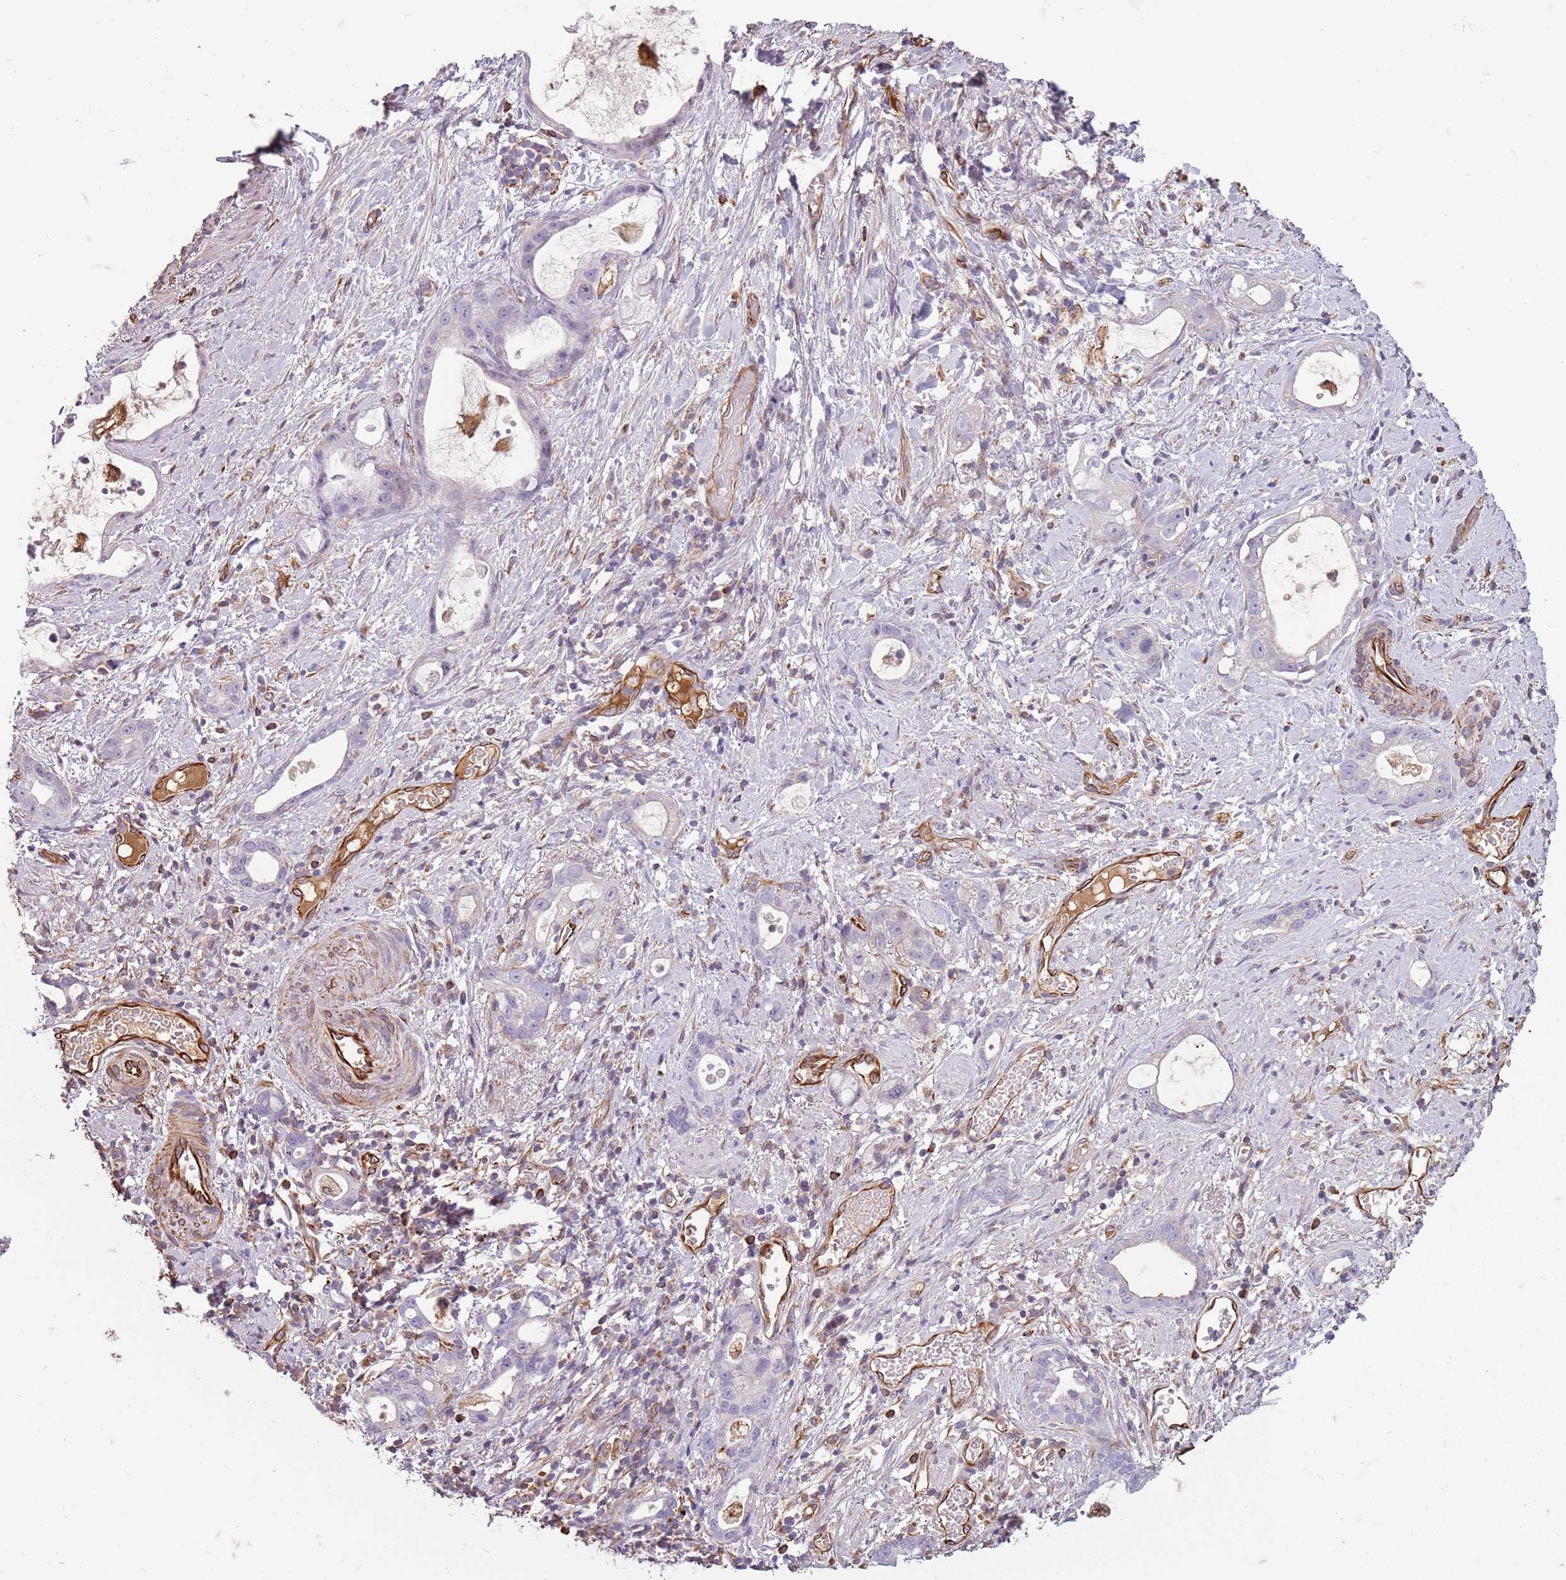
{"staining": {"intensity": "negative", "quantity": "none", "location": "none"}, "tissue": "stomach cancer", "cell_type": "Tumor cells", "image_type": "cancer", "snomed": [{"axis": "morphology", "description": "Adenocarcinoma, NOS"}, {"axis": "topography", "description": "Stomach"}], "caption": "The immunohistochemistry (IHC) micrograph has no significant positivity in tumor cells of stomach adenocarcinoma tissue.", "gene": "TAS2R38", "patient": {"sex": "male", "age": 55}}